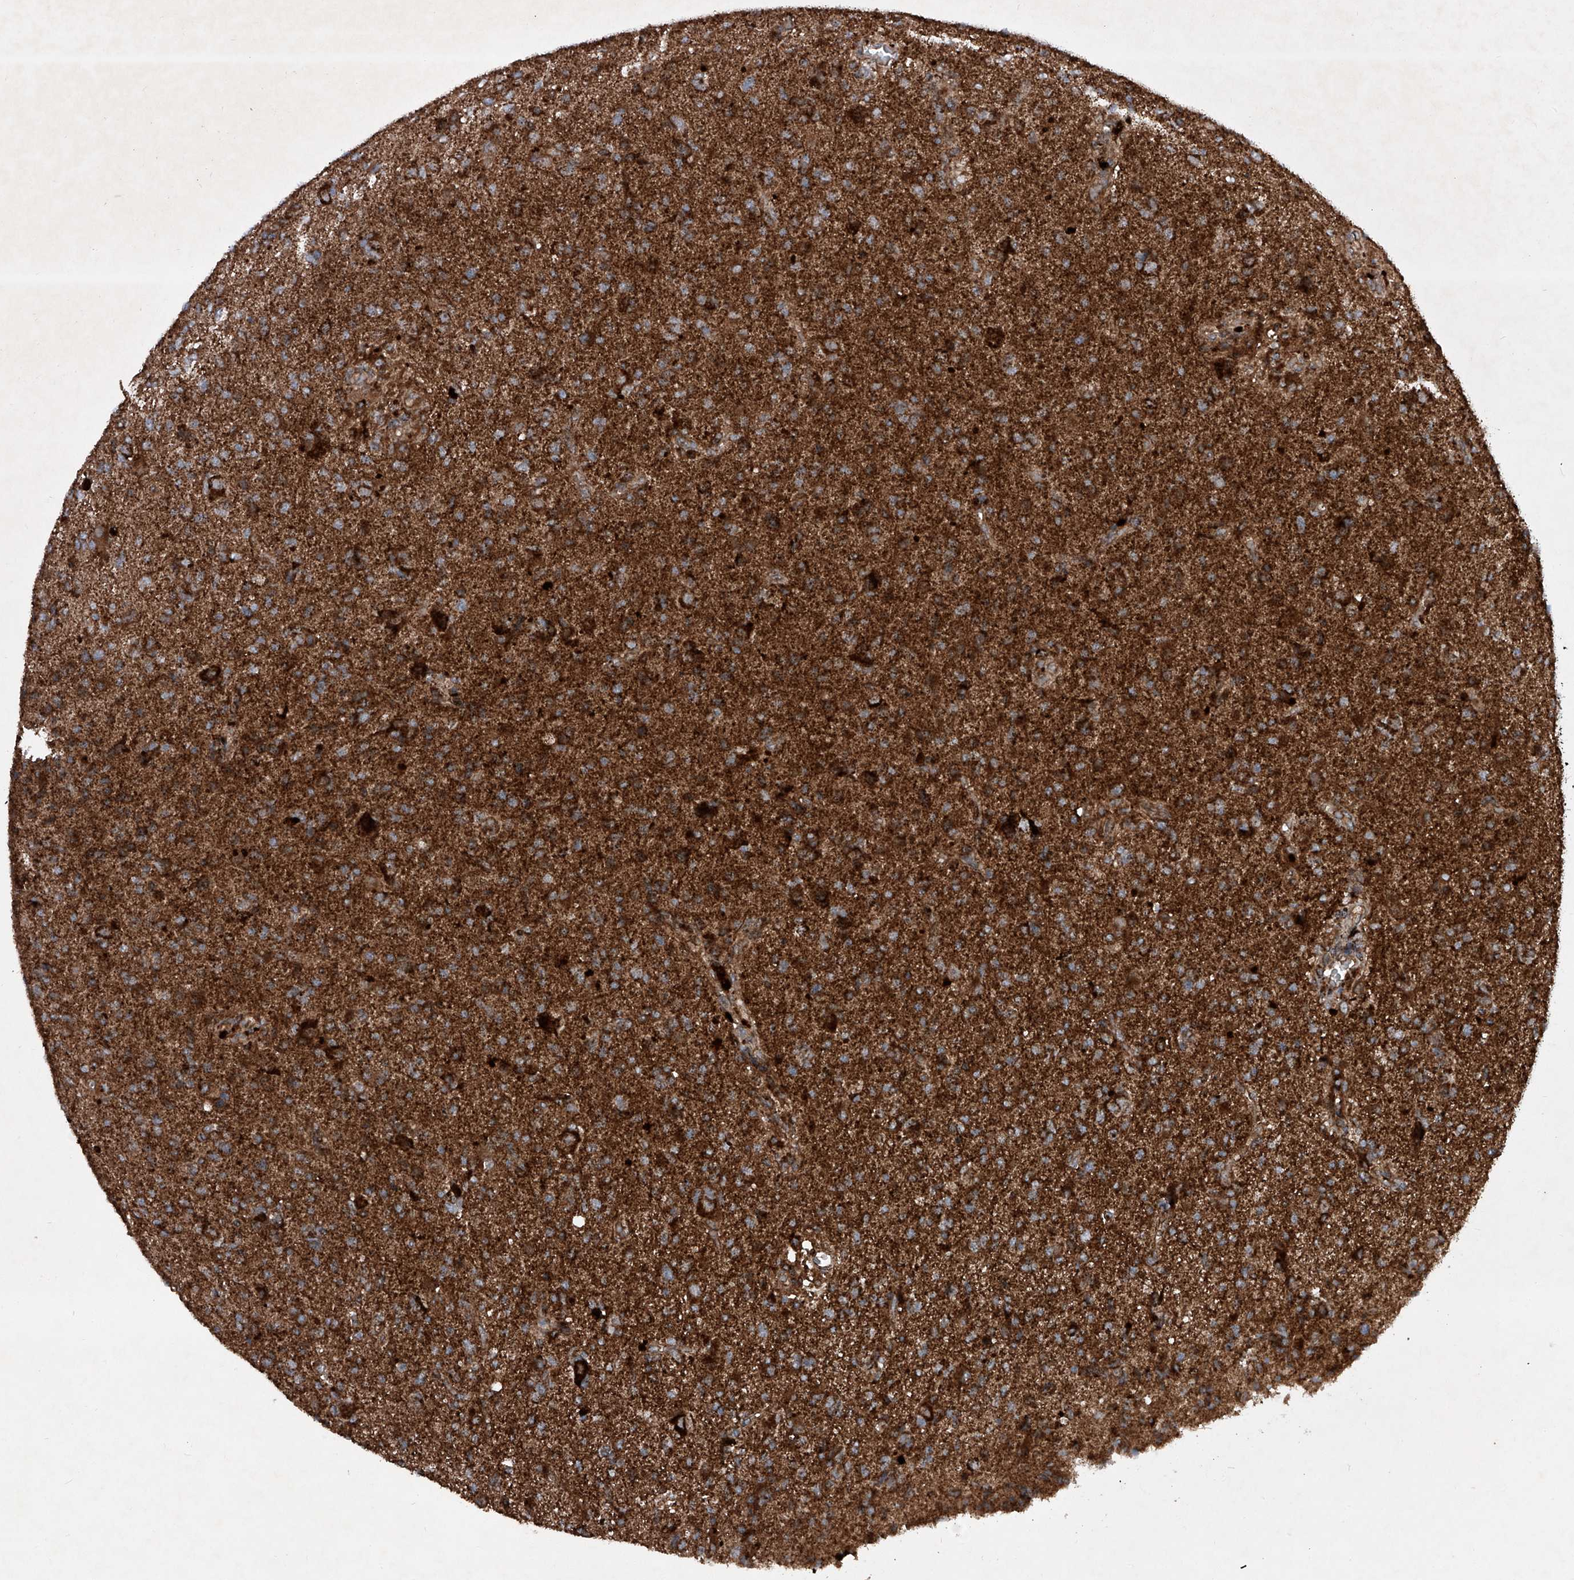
{"staining": {"intensity": "strong", "quantity": ">75%", "location": "cytoplasmic/membranous"}, "tissue": "glioma", "cell_type": "Tumor cells", "image_type": "cancer", "snomed": [{"axis": "morphology", "description": "Glioma, malignant, High grade"}, {"axis": "topography", "description": "Brain"}], "caption": "Glioma stained for a protein (brown) shows strong cytoplasmic/membranous positive staining in about >75% of tumor cells.", "gene": "DAD1", "patient": {"sex": "female", "age": 57}}